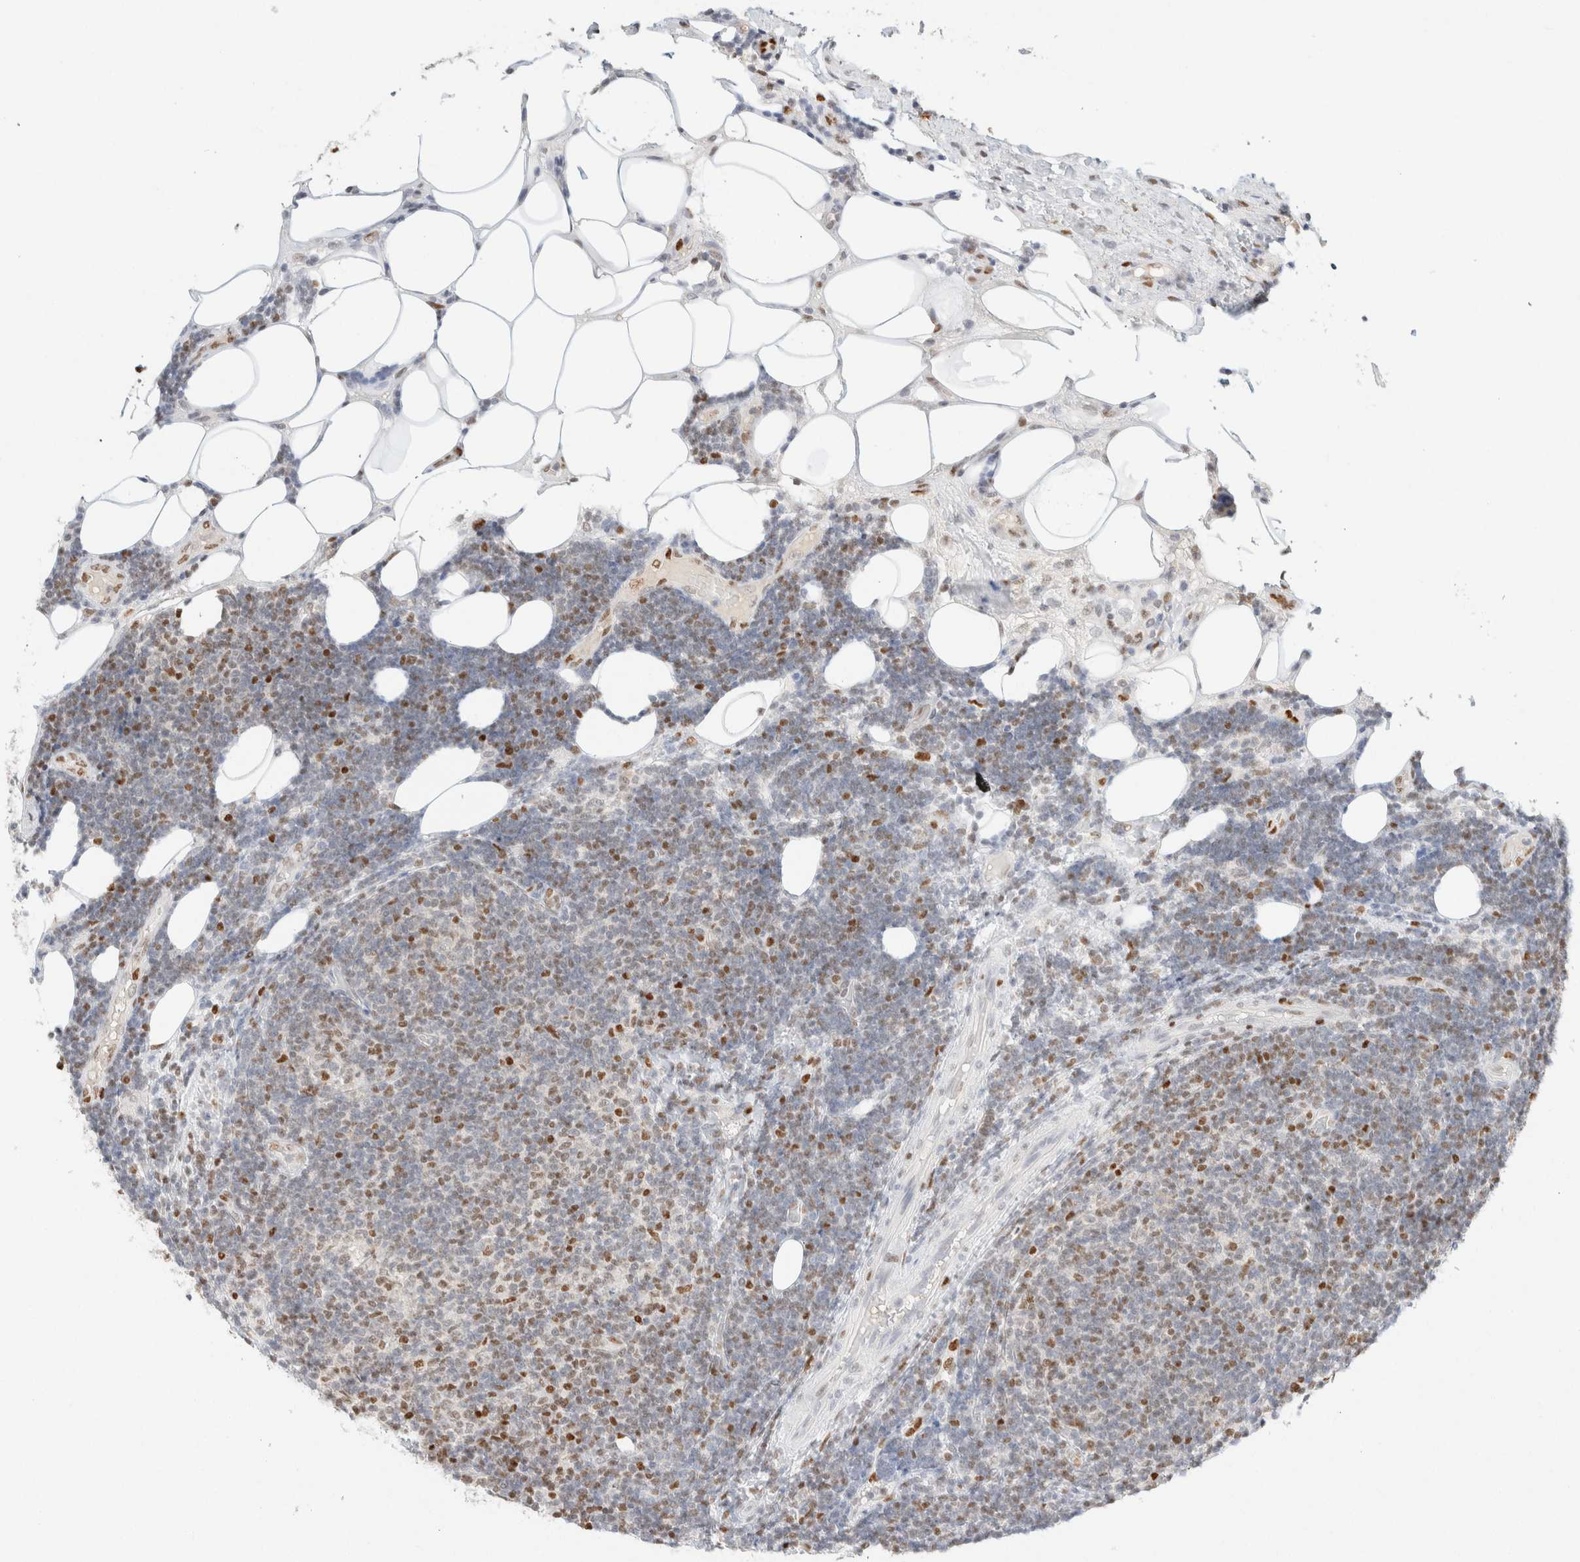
{"staining": {"intensity": "weak", "quantity": "25%-75%", "location": "nuclear"}, "tissue": "lymphoma", "cell_type": "Tumor cells", "image_type": "cancer", "snomed": [{"axis": "morphology", "description": "Malignant lymphoma, non-Hodgkin's type, Low grade"}, {"axis": "topography", "description": "Lymph node"}], "caption": "Protein staining shows weak nuclear positivity in approximately 25%-75% of tumor cells in lymphoma.", "gene": "DDB2", "patient": {"sex": "male", "age": 83}}